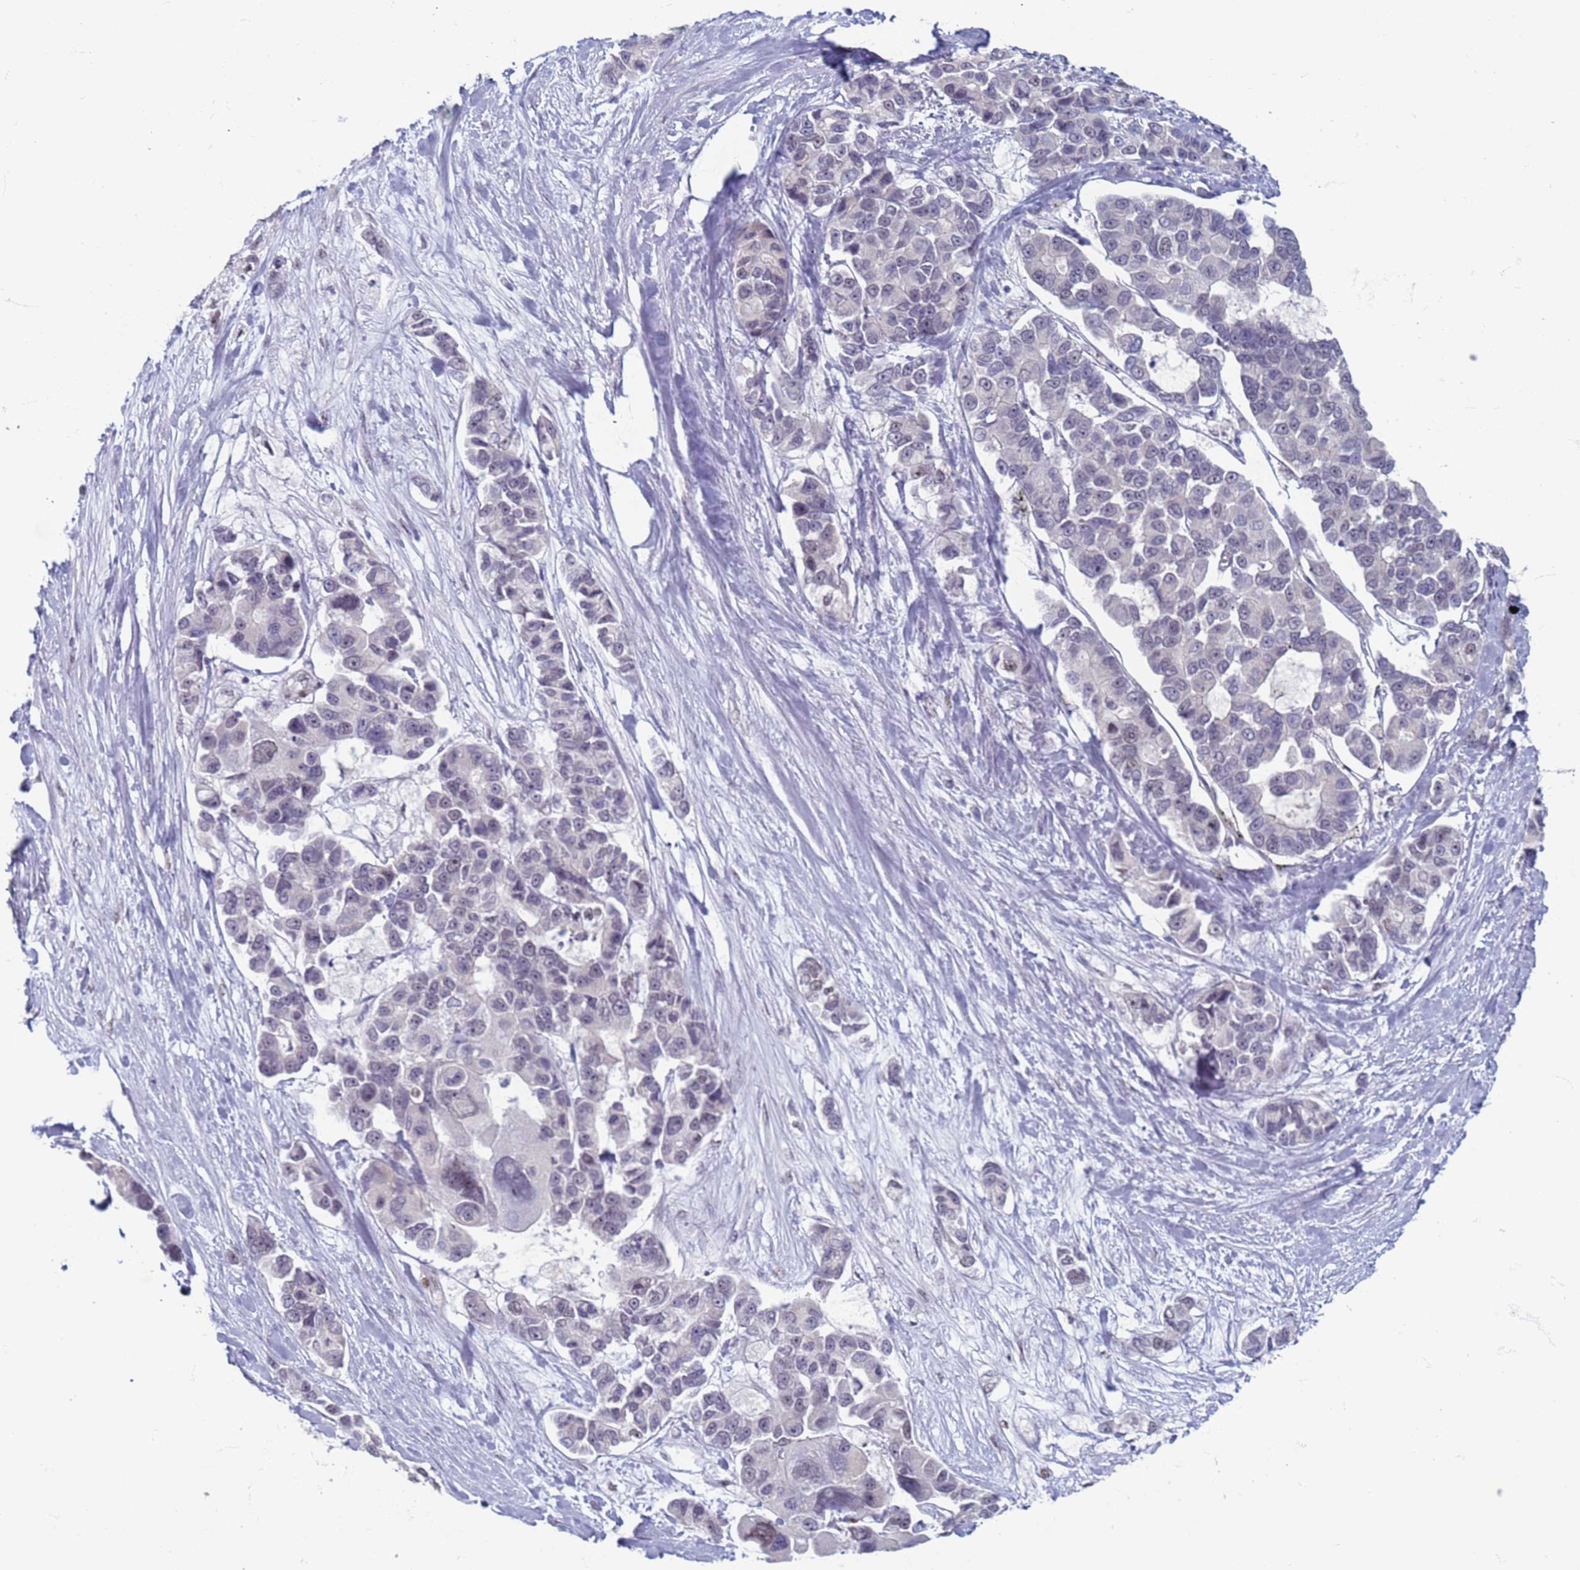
{"staining": {"intensity": "weak", "quantity": "<25%", "location": "nuclear"}, "tissue": "lung cancer", "cell_type": "Tumor cells", "image_type": "cancer", "snomed": [{"axis": "morphology", "description": "Adenocarcinoma, NOS"}, {"axis": "topography", "description": "Lung"}], "caption": "Adenocarcinoma (lung) was stained to show a protein in brown. There is no significant expression in tumor cells.", "gene": "SAE1", "patient": {"sex": "female", "age": 54}}